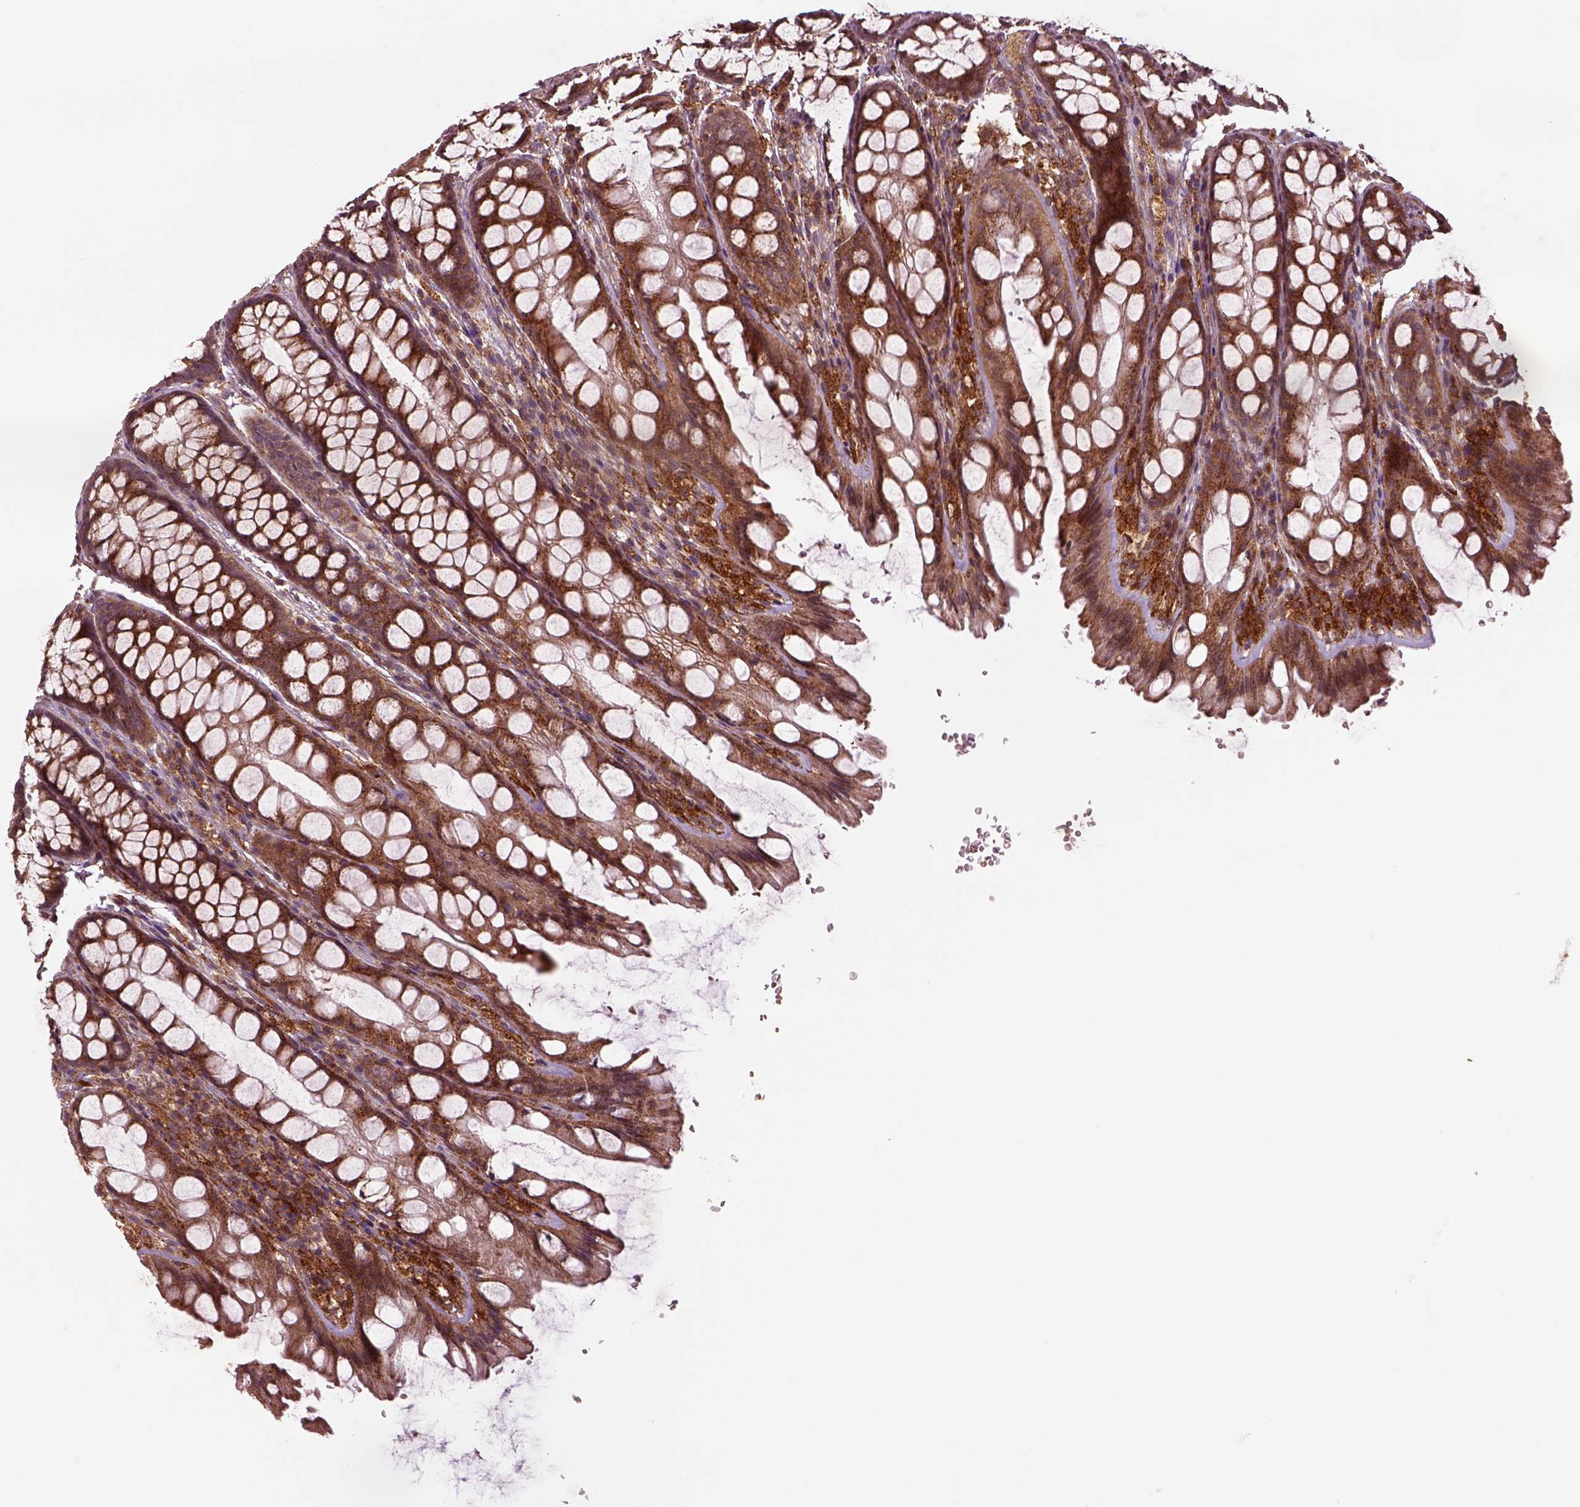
{"staining": {"intensity": "moderate", "quantity": ">75%", "location": "cytoplasmic/membranous"}, "tissue": "colon", "cell_type": "Endothelial cells", "image_type": "normal", "snomed": [{"axis": "morphology", "description": "Normal tissue, NOS"}, {"axis": "topography", "description": "Colon"}], "caption": "A medium amount of moderate cytoplasmic/membranous expression is appreciated in about >75% of endothelial cells in unremarkable colon.", "gene": "WASHC2A", "patient": {"sex": "male", "age": 47}}